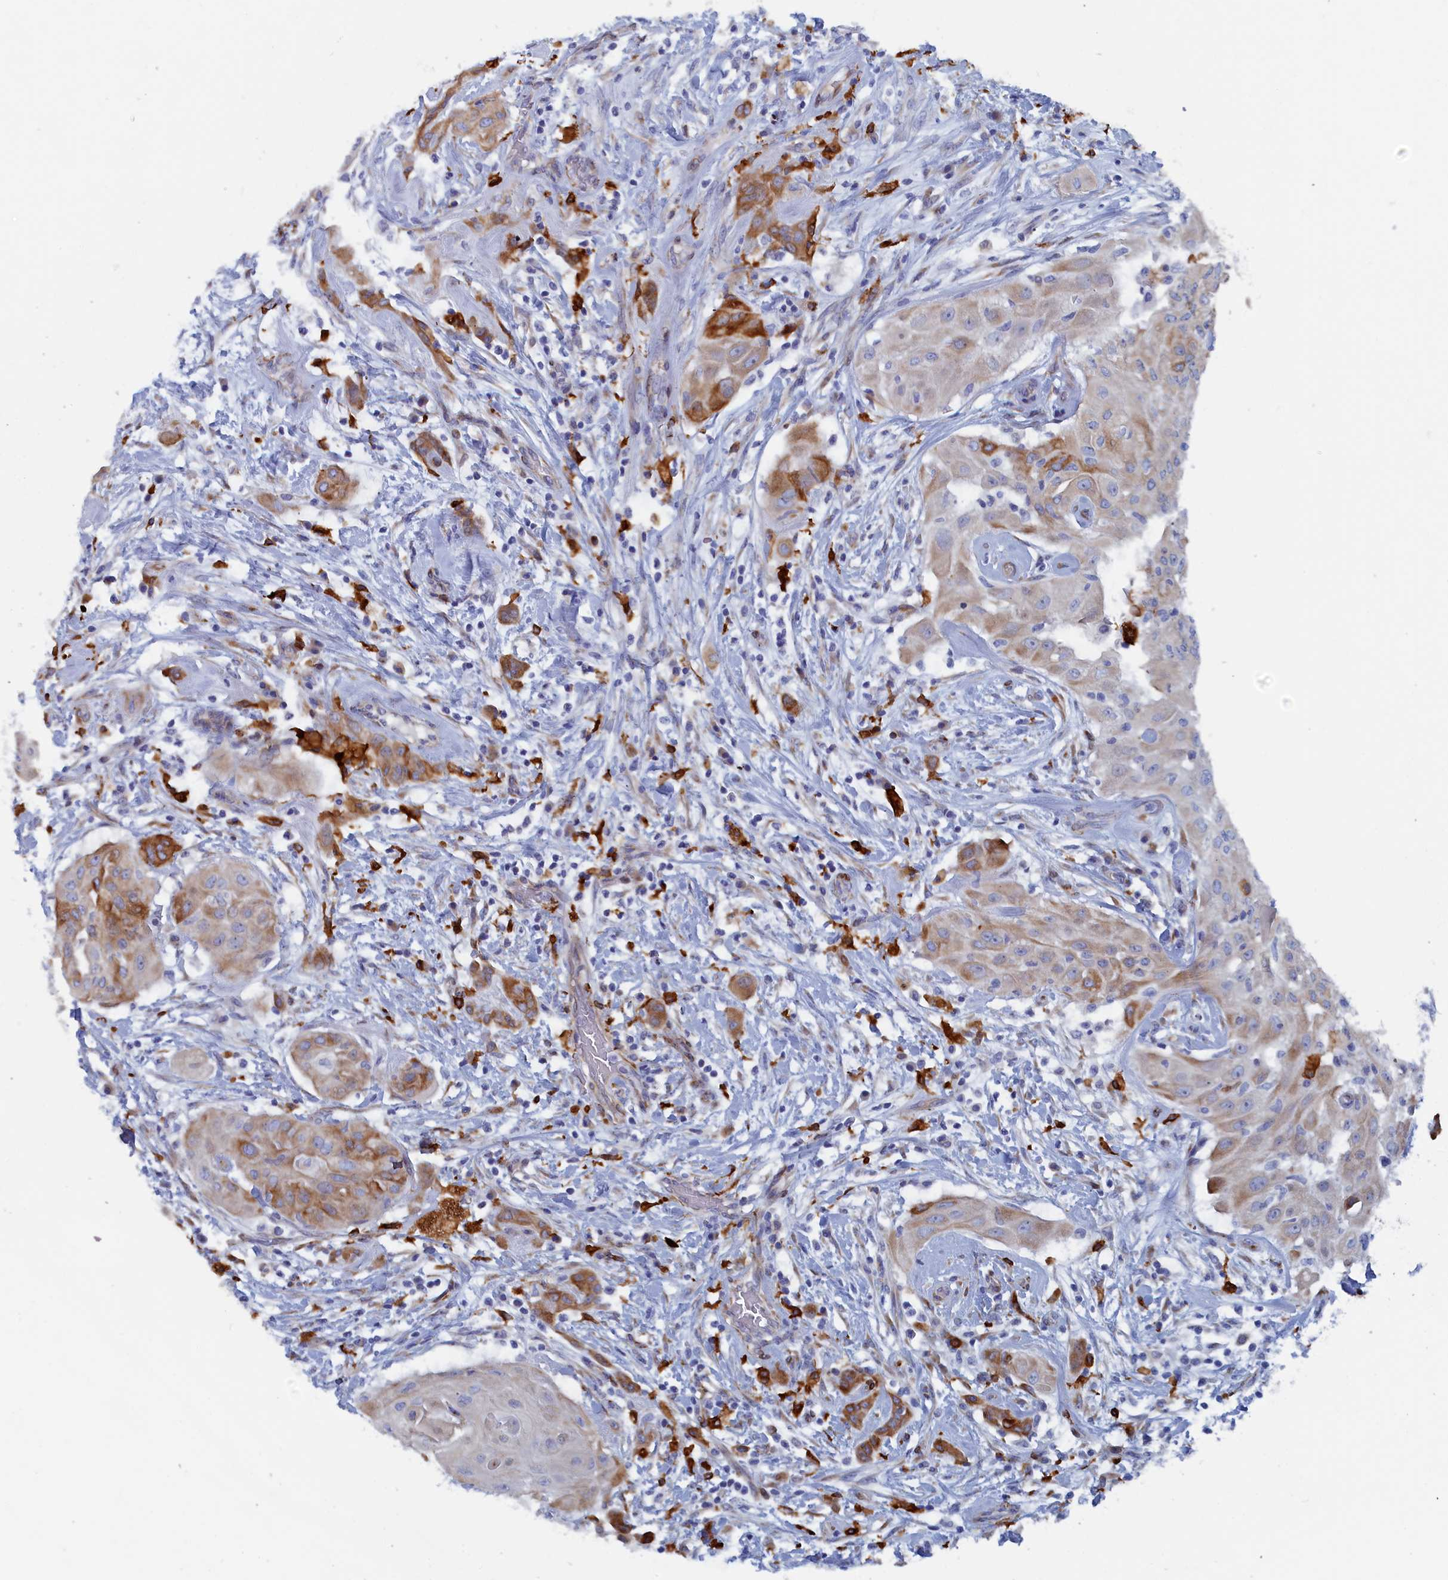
{"staining": {"intensity": "moderate", "quantity": "<25%", "location": "cytoplasmic/membranous"}, "tissue": "thyroid cancer", "cell_type": "Tumor cells", "image_type": "cancer", "snomed": [{"axis": "morphology", "description": "Papillary adenocarcinoma, NOS"}, {"axis": "topography", "description": "Thyroid gland"}], "caption": "Thyroid cancer was stained to show a protein in brown. There is low levels of moderate cytoplasmic/membranous positivity in about <25% of tumor cells. The staining is performed using DAB (3,3'-diaminobenzidine) brown chromogen to label protein expression. The nuclei are counter-stained blue using hematoxylin.", "gene": "COG7", "patient": {"sex": "female", "age": 59}}